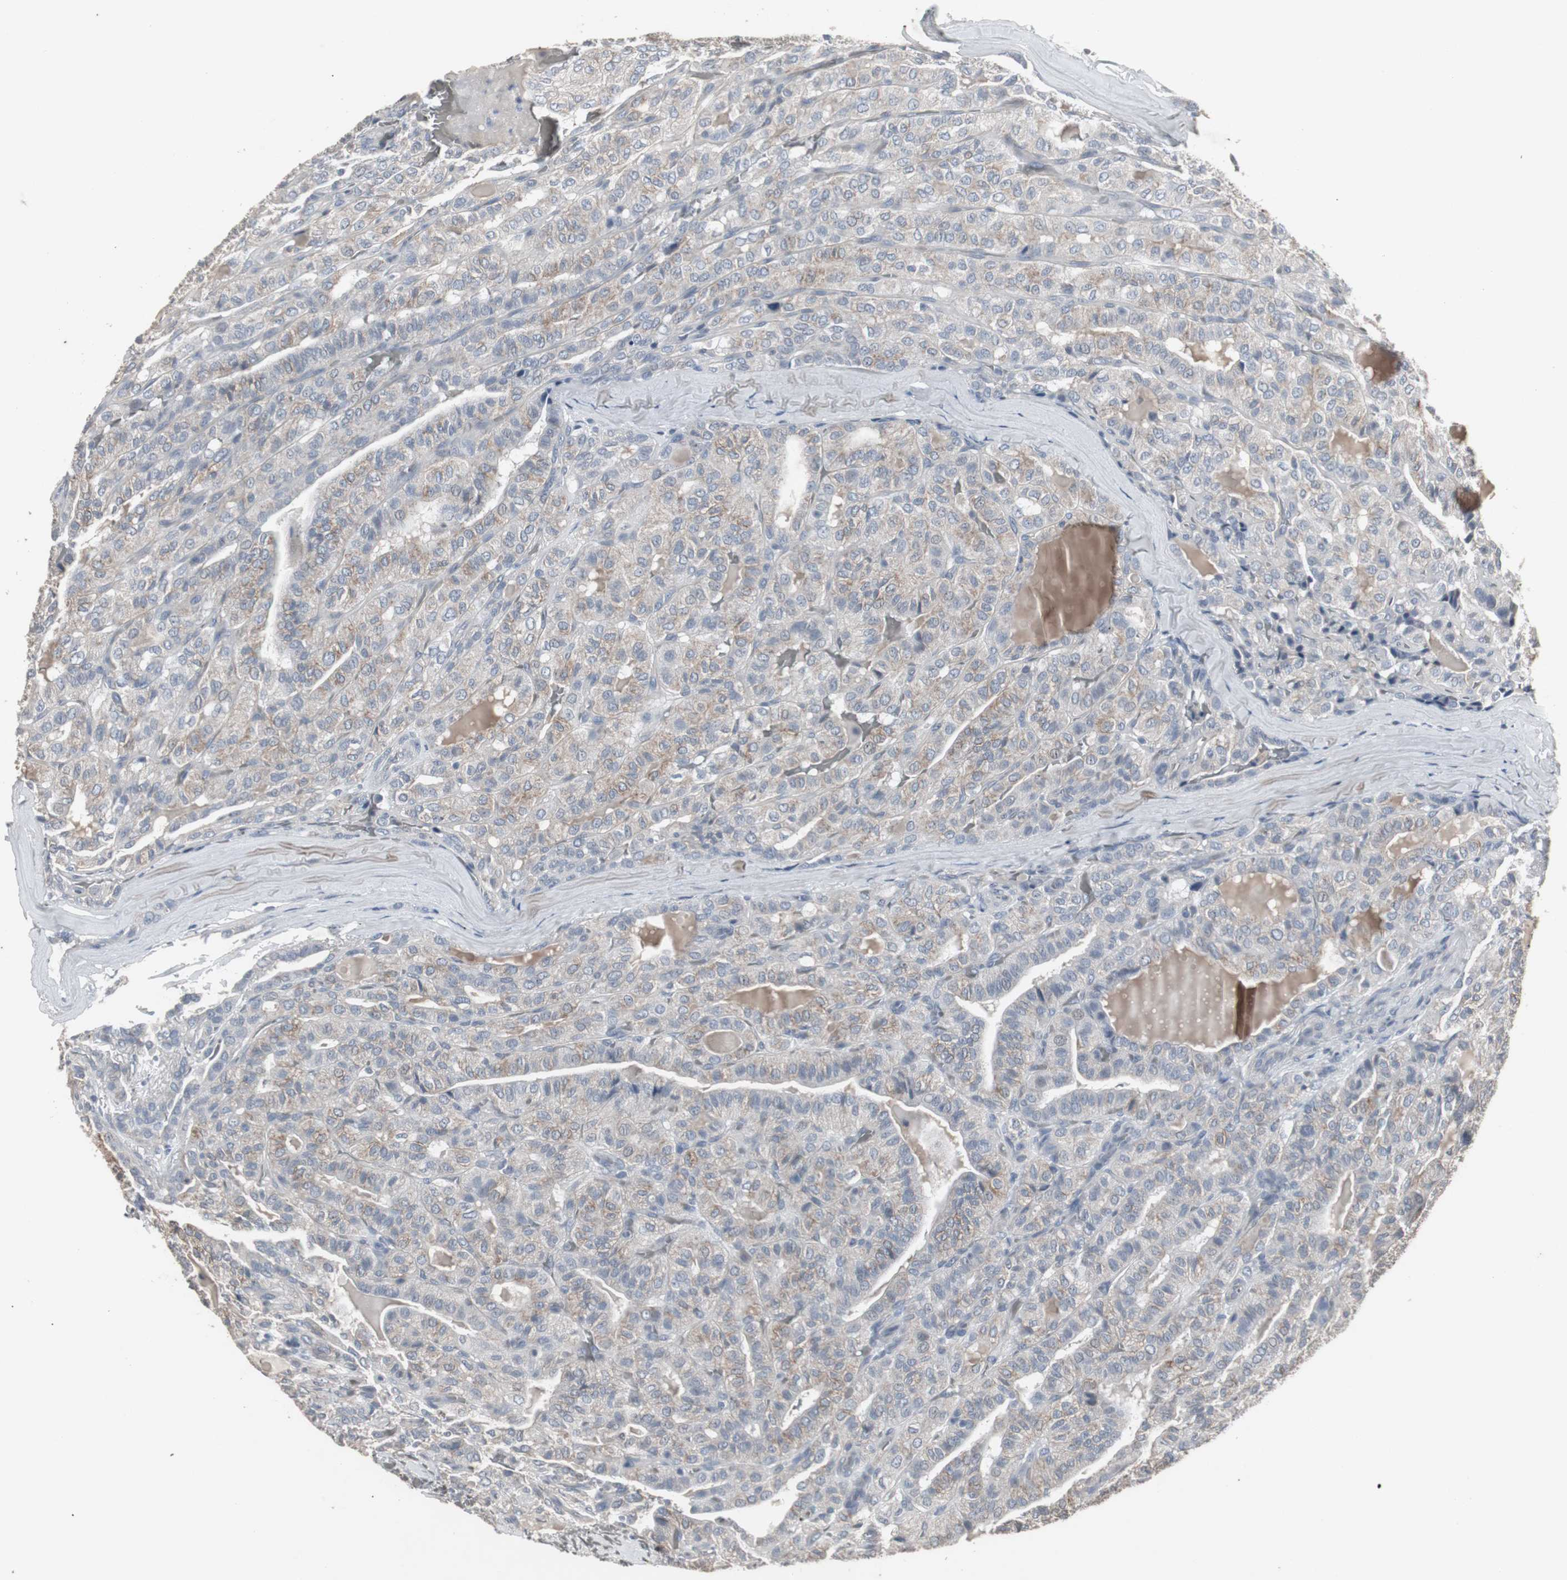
{"staining": {"intensity": "moderate", "quantity": "<25%", "location": "cytoplasmic/membranous"}, "tissue": "thyroid cancer", "cell_type": "Tumor cells", "image_type": "cancer", "snomed": [{"axis": "morphology", "description": "Papillary adenocarcinoma, NOS"}, {"axis": "topography", "description": "Thyroid gland"}], "caption": "Immunohistochemistry (IHC) of human thyroid cancer reveals low levels of moderate cytoplasmic/membranous expression in approximately <25% of tumor cells.", "gene": "ACAA1", "patient": {"sex": "male", "age": 77}}